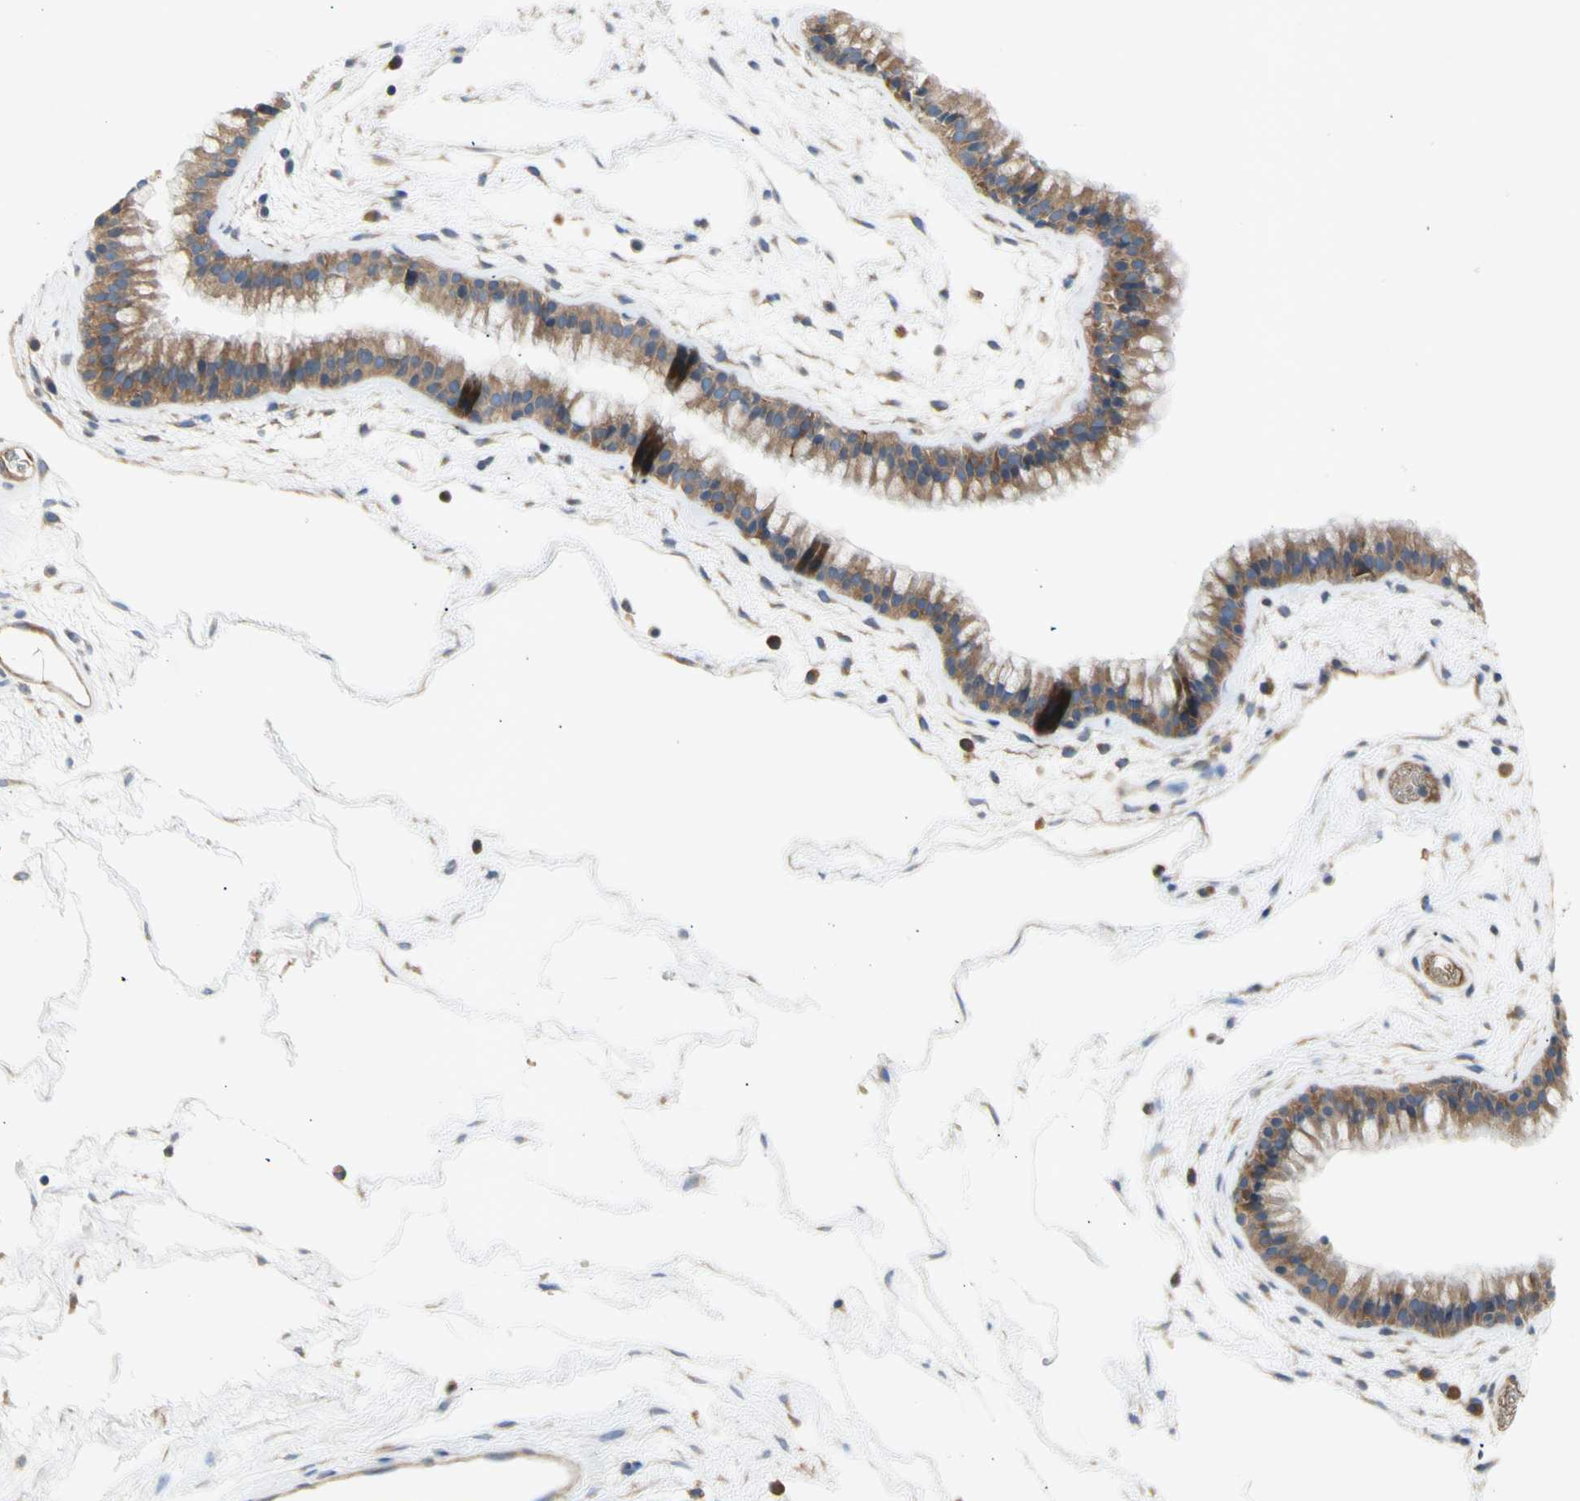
{"staining": {"intensity": "moderate", "quantity": ">75%", "location": "cytoplasmic/membranous"}, "tissue": "nasopharynx", "cell_type": "Respiratory epithelial cells", "image_type": "normal", "snomed": [{"axis": "morphology", "description": "Normal tissue, NOS"}, {"axis": "morphology", "description": "Inflammation, NOS"}, {"axis": "topography", "description": "Nasopharynx"}], "caption": "Immunohistochemical staining of normal nasopharynx shows >75% levels of moderate cytoplasmic/membranous protein staining in about >75% of respiratory epithelial cells.", "gene": "KLC1", "patient": {"sex": "male", "age": 48}}